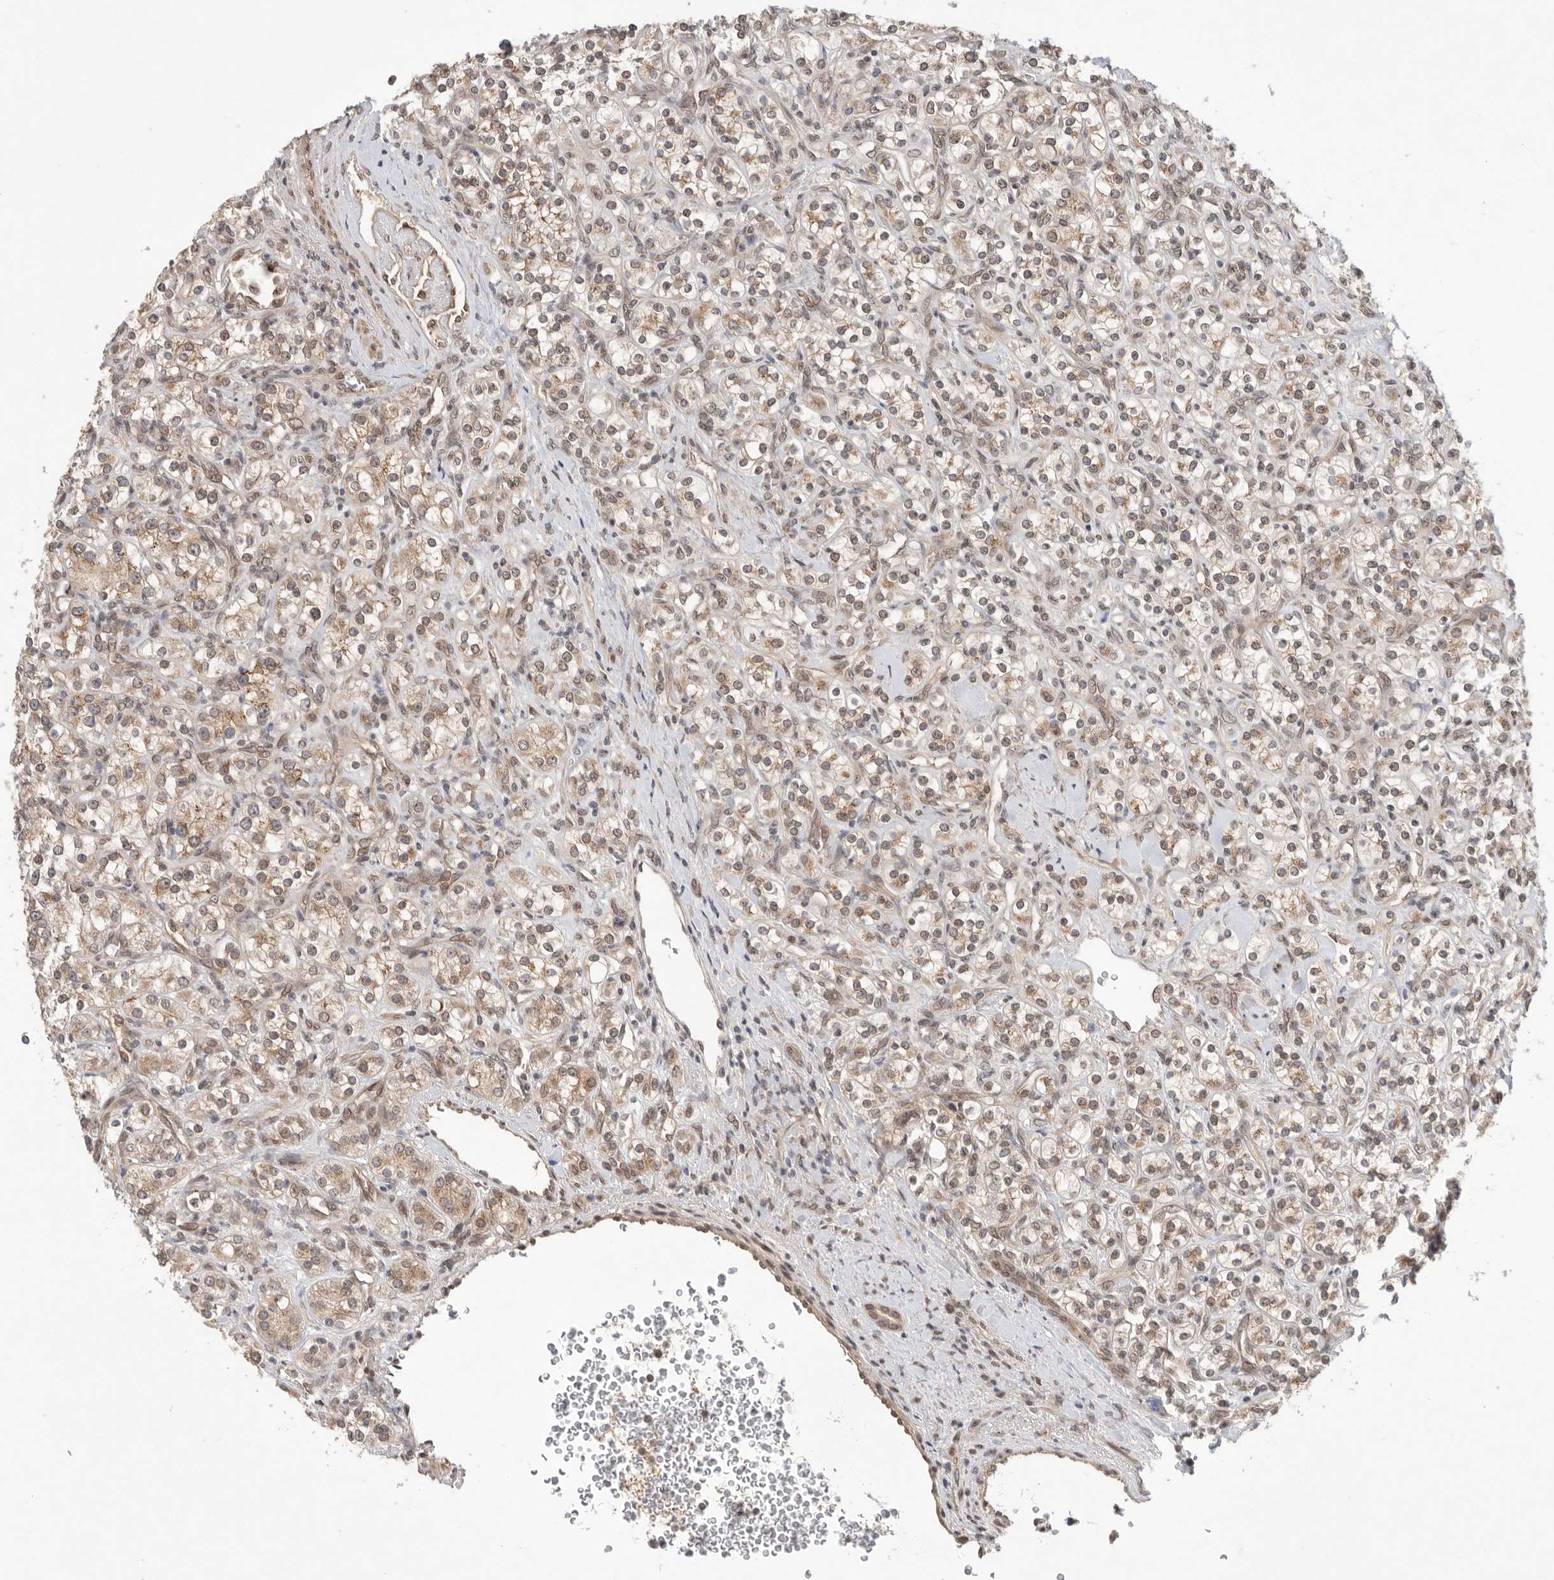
{"staining": {"intensity": "weak", "quantity": ">75%", "location": "cytoplasmic/membranous,nuclear"}, "tissue": "renal cancer", "cell_type": "Tumor cells", "image_type": "cancer", "snomed": [{"axis": "morphology", "description": "Adenocarcinoma, NOS"}, {"axis": "topography", "description": "Kidney"}], "caption": "Weak cytoplasmic/membranous and nuclear positivity for a protein is seen in about >75% of tumor cells of renal cancer using immunohistochemistry.", "gene": "LEMD3", "patient": {"sex": "male", "age": 77}}